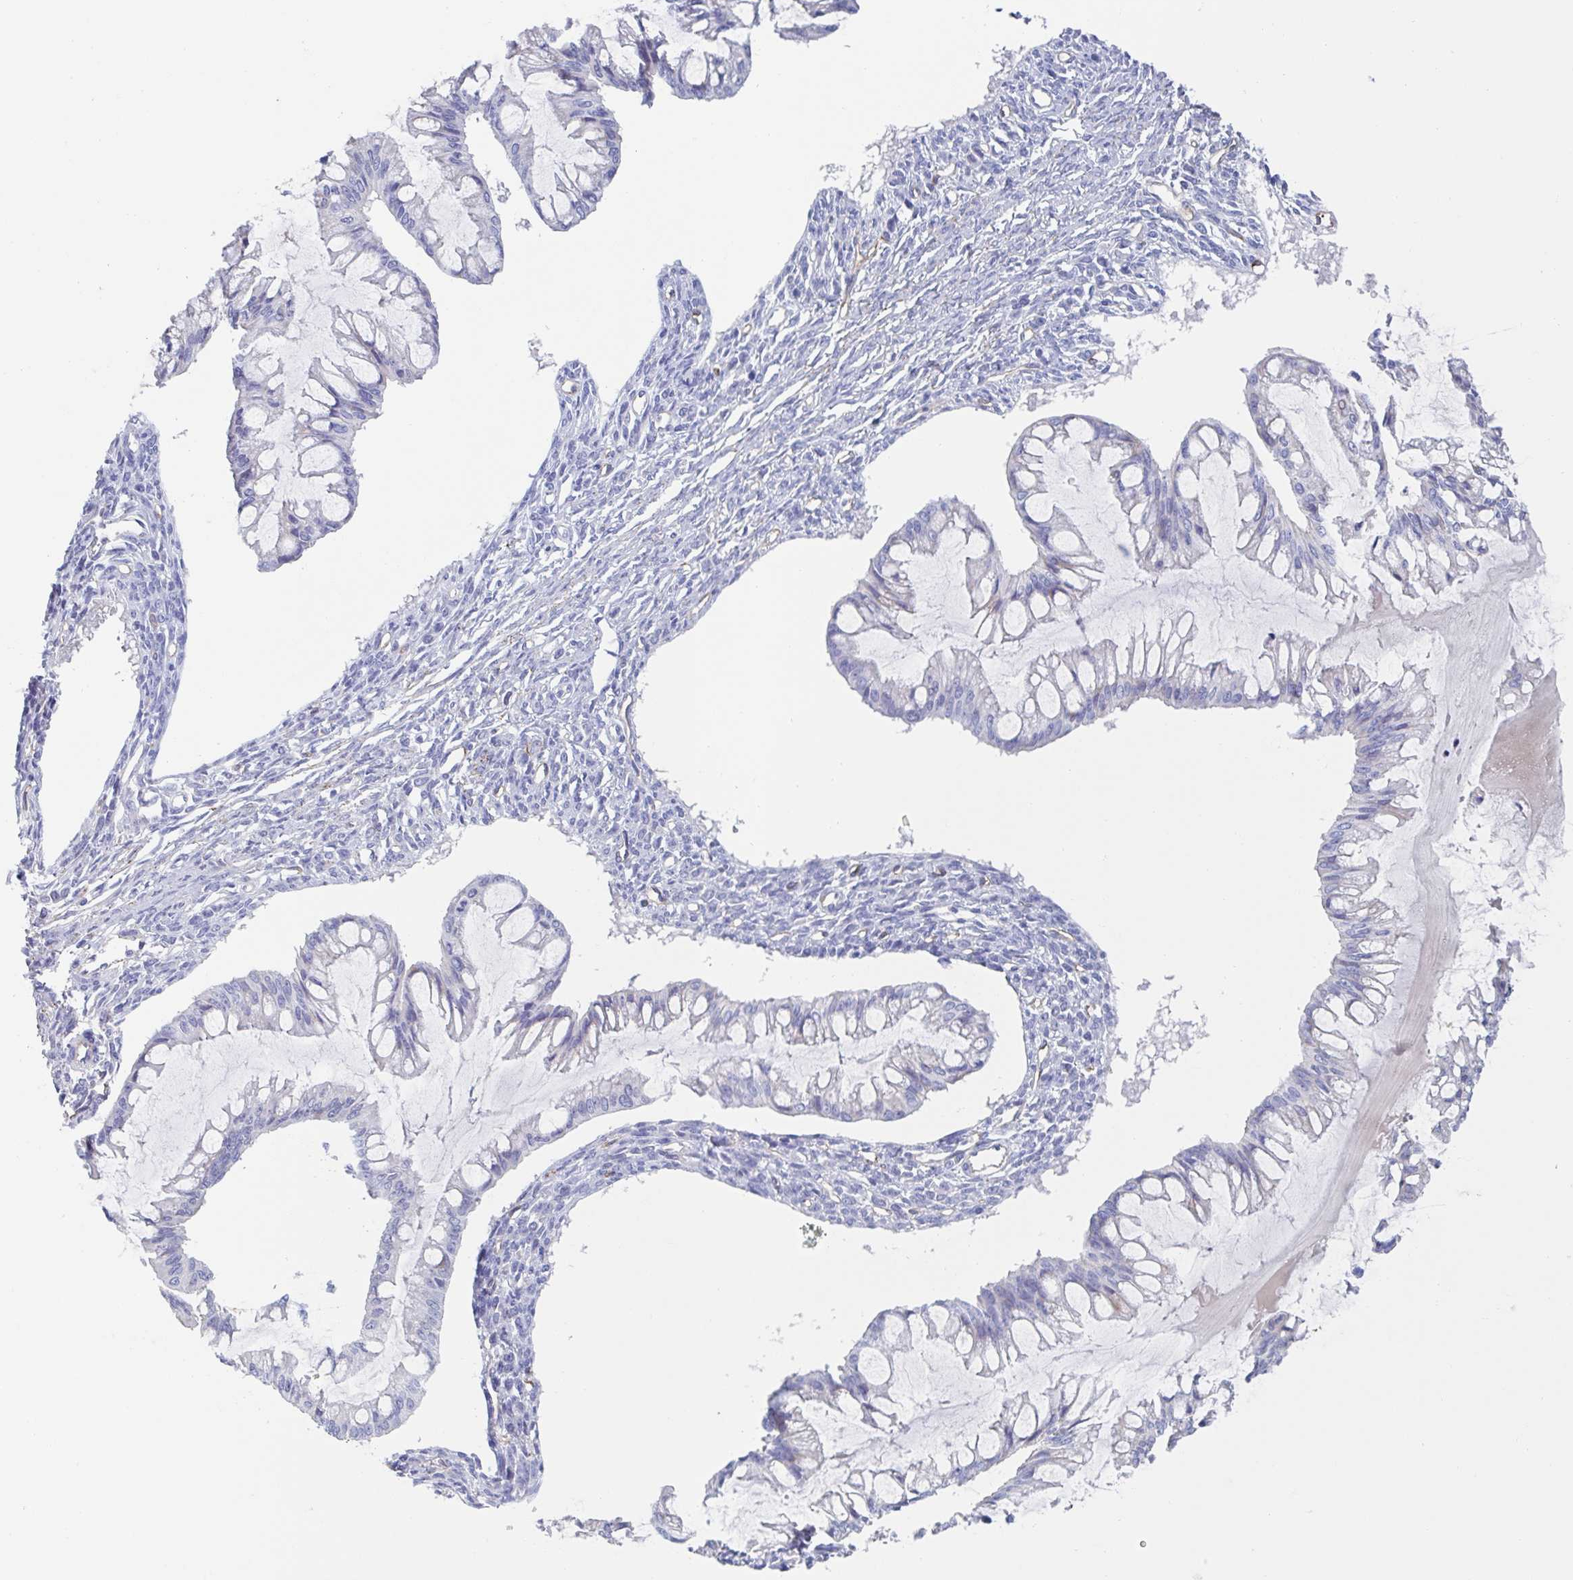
{"staining": {"intensity": "negative", "quantity": "none", "location": "none"}, "tissue": "ovarian cancer", "cell_type": "Tumor cells", "image_type": "cancer", "snomed": [{"axis": "morphology", "description": "Cystadenocarcinoma, mucinous, NOS"}, {"axis": "topography", "description": "Ovary"}], "caption": "Immunohistochemistry (IHC) histopathology image of human ovarian mucinous cystadenocarcinoma stained for a protein (brown), which exhibits no staining in tumor cells.", "gene": "CDH2", "patient": {"sex": "female", "age": 73}}